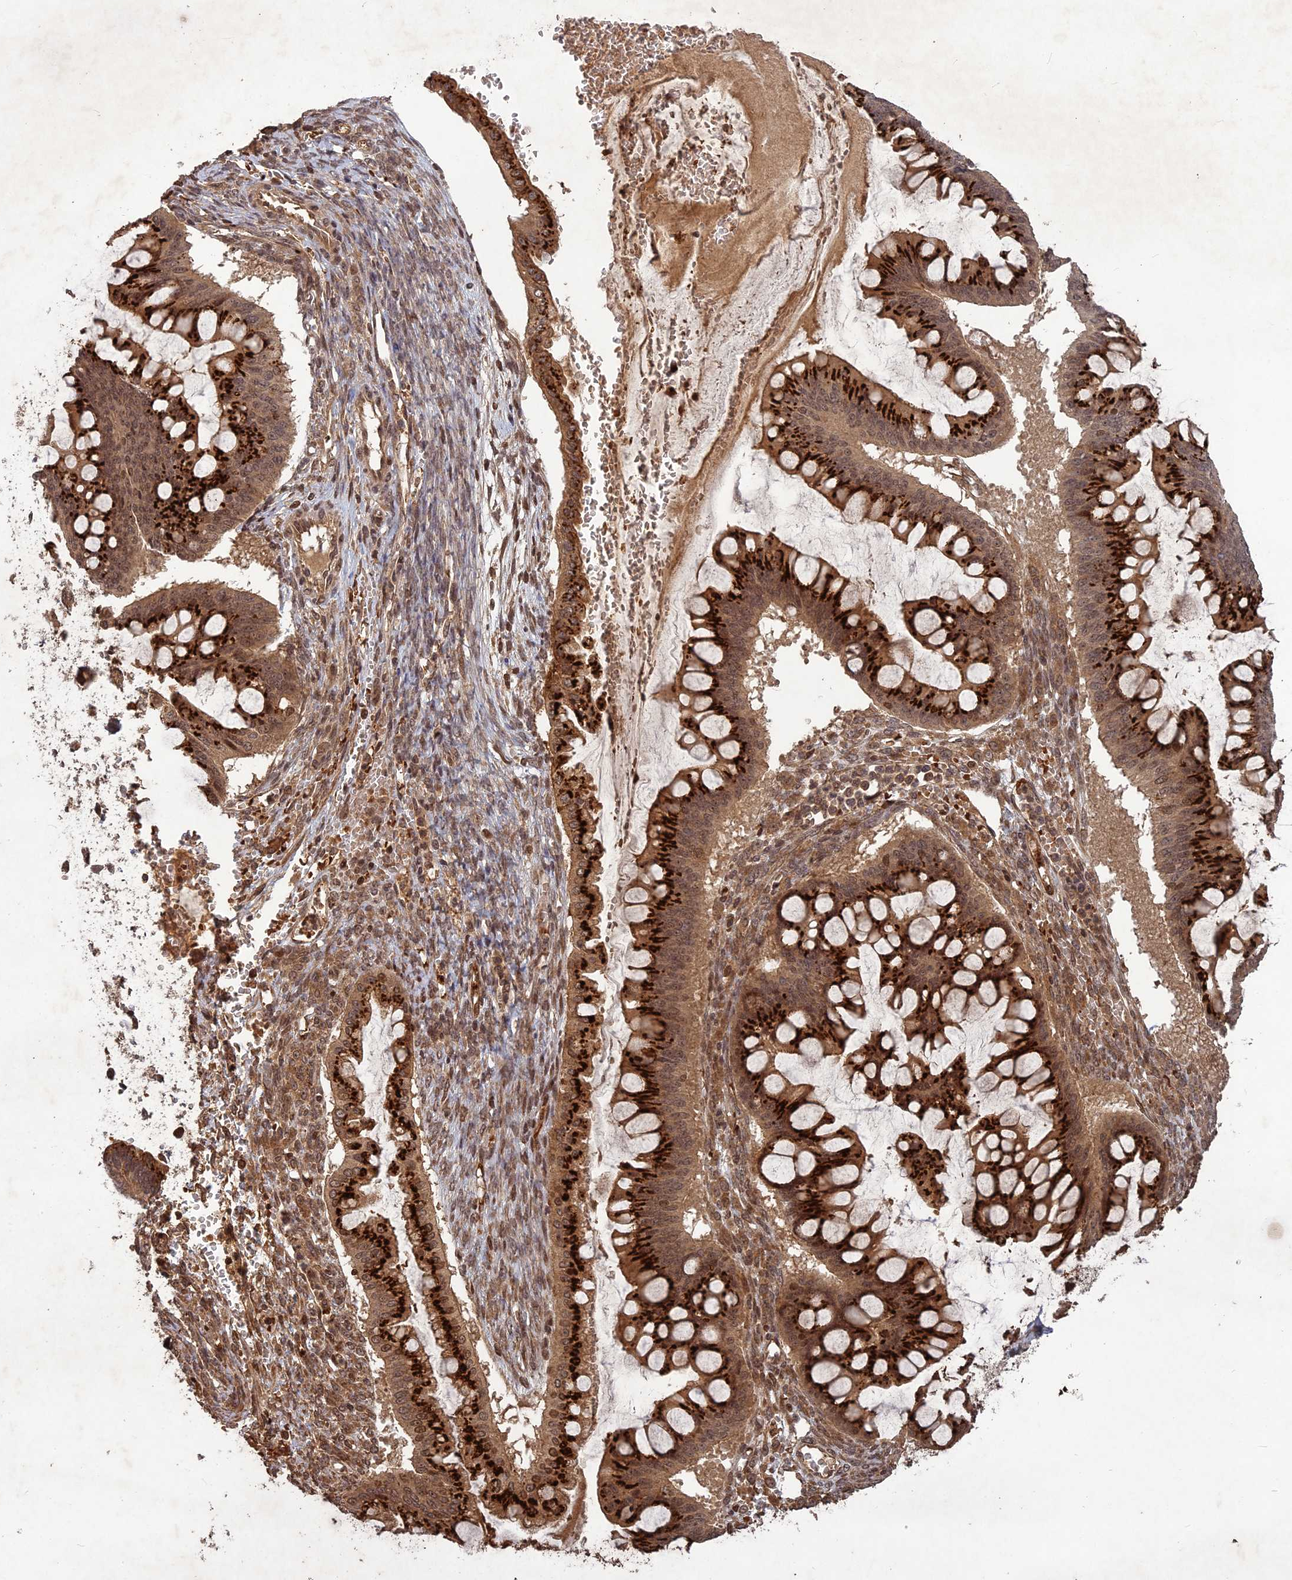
{"staining": {"intensity": "strong", "quantity": ">75%", "location": "cytoplasmic/membranous,nuclear"}, "tissue": "ovarian cancer", "cell_type": "Tumor cells", "image_type": "cancer", "snomed": [{"axis": "morphology", "description": "Cystadenocarcinoma, mucinous, NOS"}, {"axis": "topography", "description": "Ovary"}], "caption": "A brown stain labels strong cytoplasmic/membranous and nuclear staining of a protein in ovarian cancer tumor cells.", "gene": "SRMS", "patient": {"sex": "female", "age": 73}}